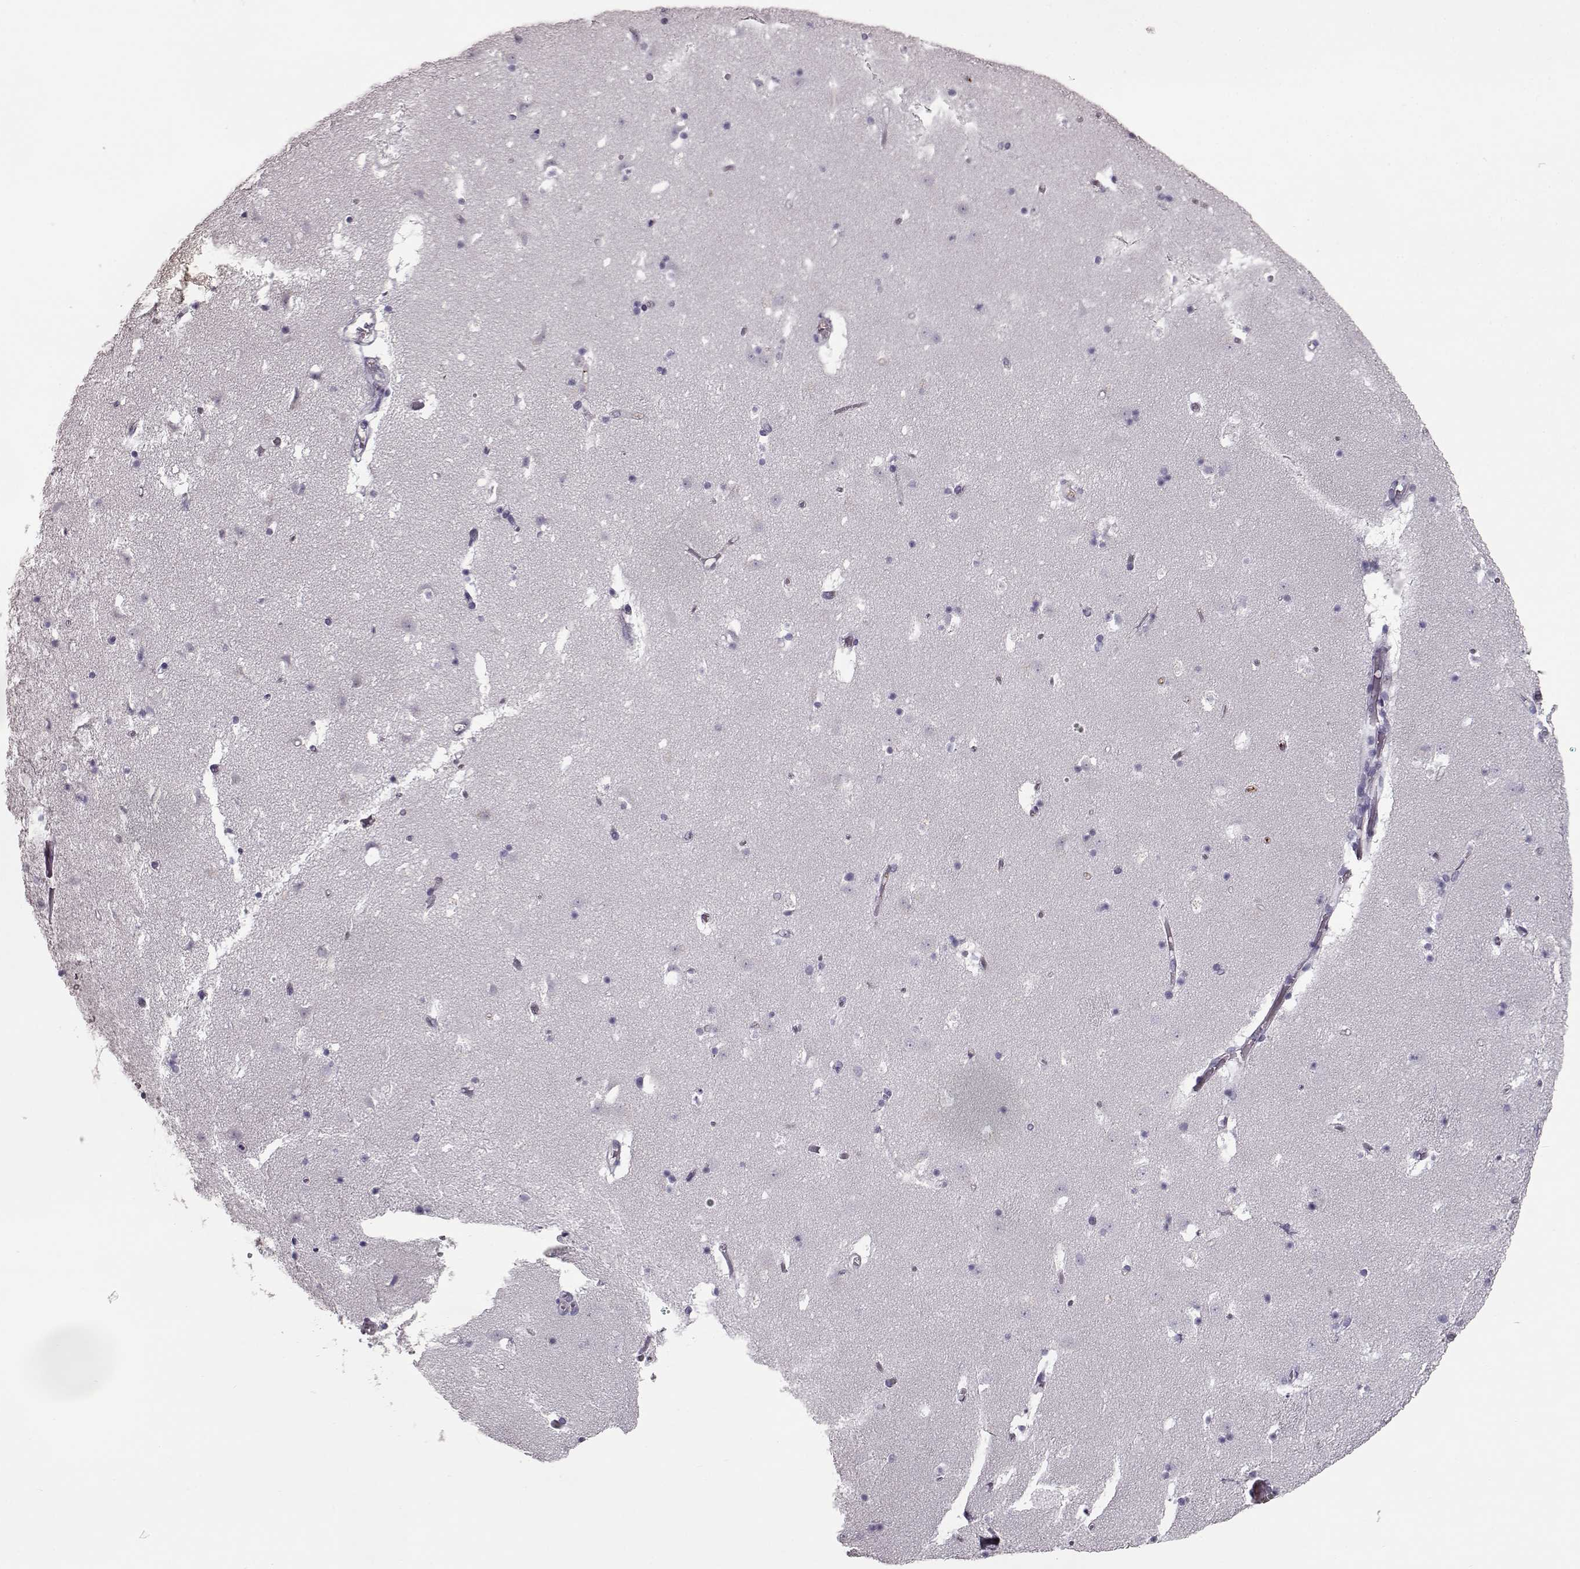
{"staining": {"intensity": "negative", "quantity": "none", "location": "none"}, "tissue": "caudate", "cell_type": "Glial cells", "image_type": "normal", "snomed": [{"axis": "morphology", "description": "Normal tissue, NOS"}, {"axis": "topography", "description": "Lateral ventricle wall"}], "caption": "Caudate stained for a protein using immunohistochemistry (IHC) displays no staining glial cells.", "gene": "CCL19", "patient": {"sex": "female", "age": 42}}